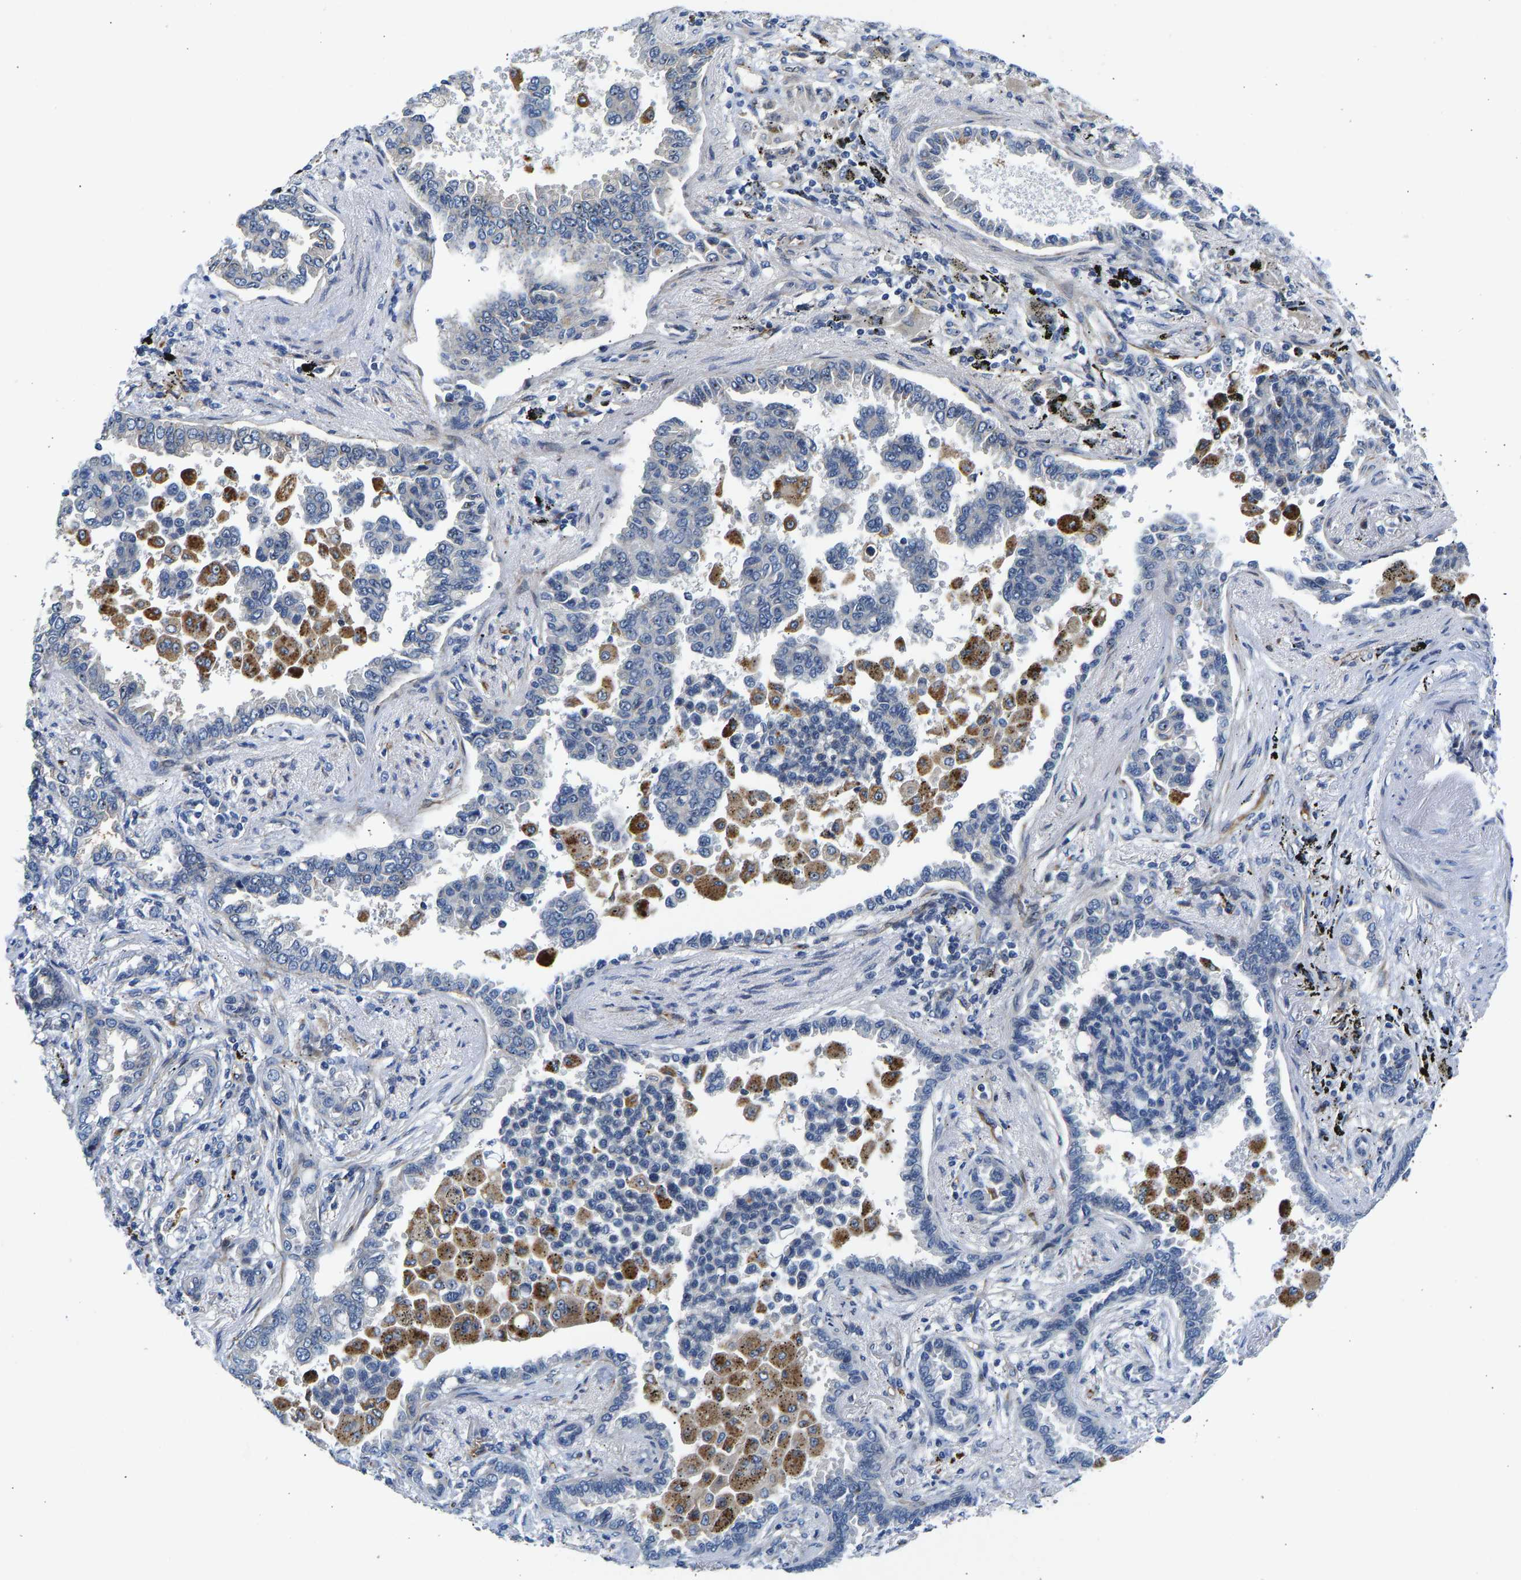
{"staining": {"intensity": "negative", "quantity": "none", "location": "none"}, "tissue": "lung cancer", "cell_type": "Tumor cells", "image_type": "cancer", "snomed": [{"axis": "morphology", "description": "Normal tissue, NOS"}, {"axis": "morphology", "description": "Adenocarcinoma, NOS"}, {"axis": "topography", "description": "Lung"}], "caption": "Immunohistochemistry image of neoplastic tissue: human adenocarcinoma (lung) stained with DAB (3,3'-diaminobenzidine) exhibits no significant protein staining in tumor cells.", "gene": "RESF1", "patient": {"sex": "male", "age": 59}}